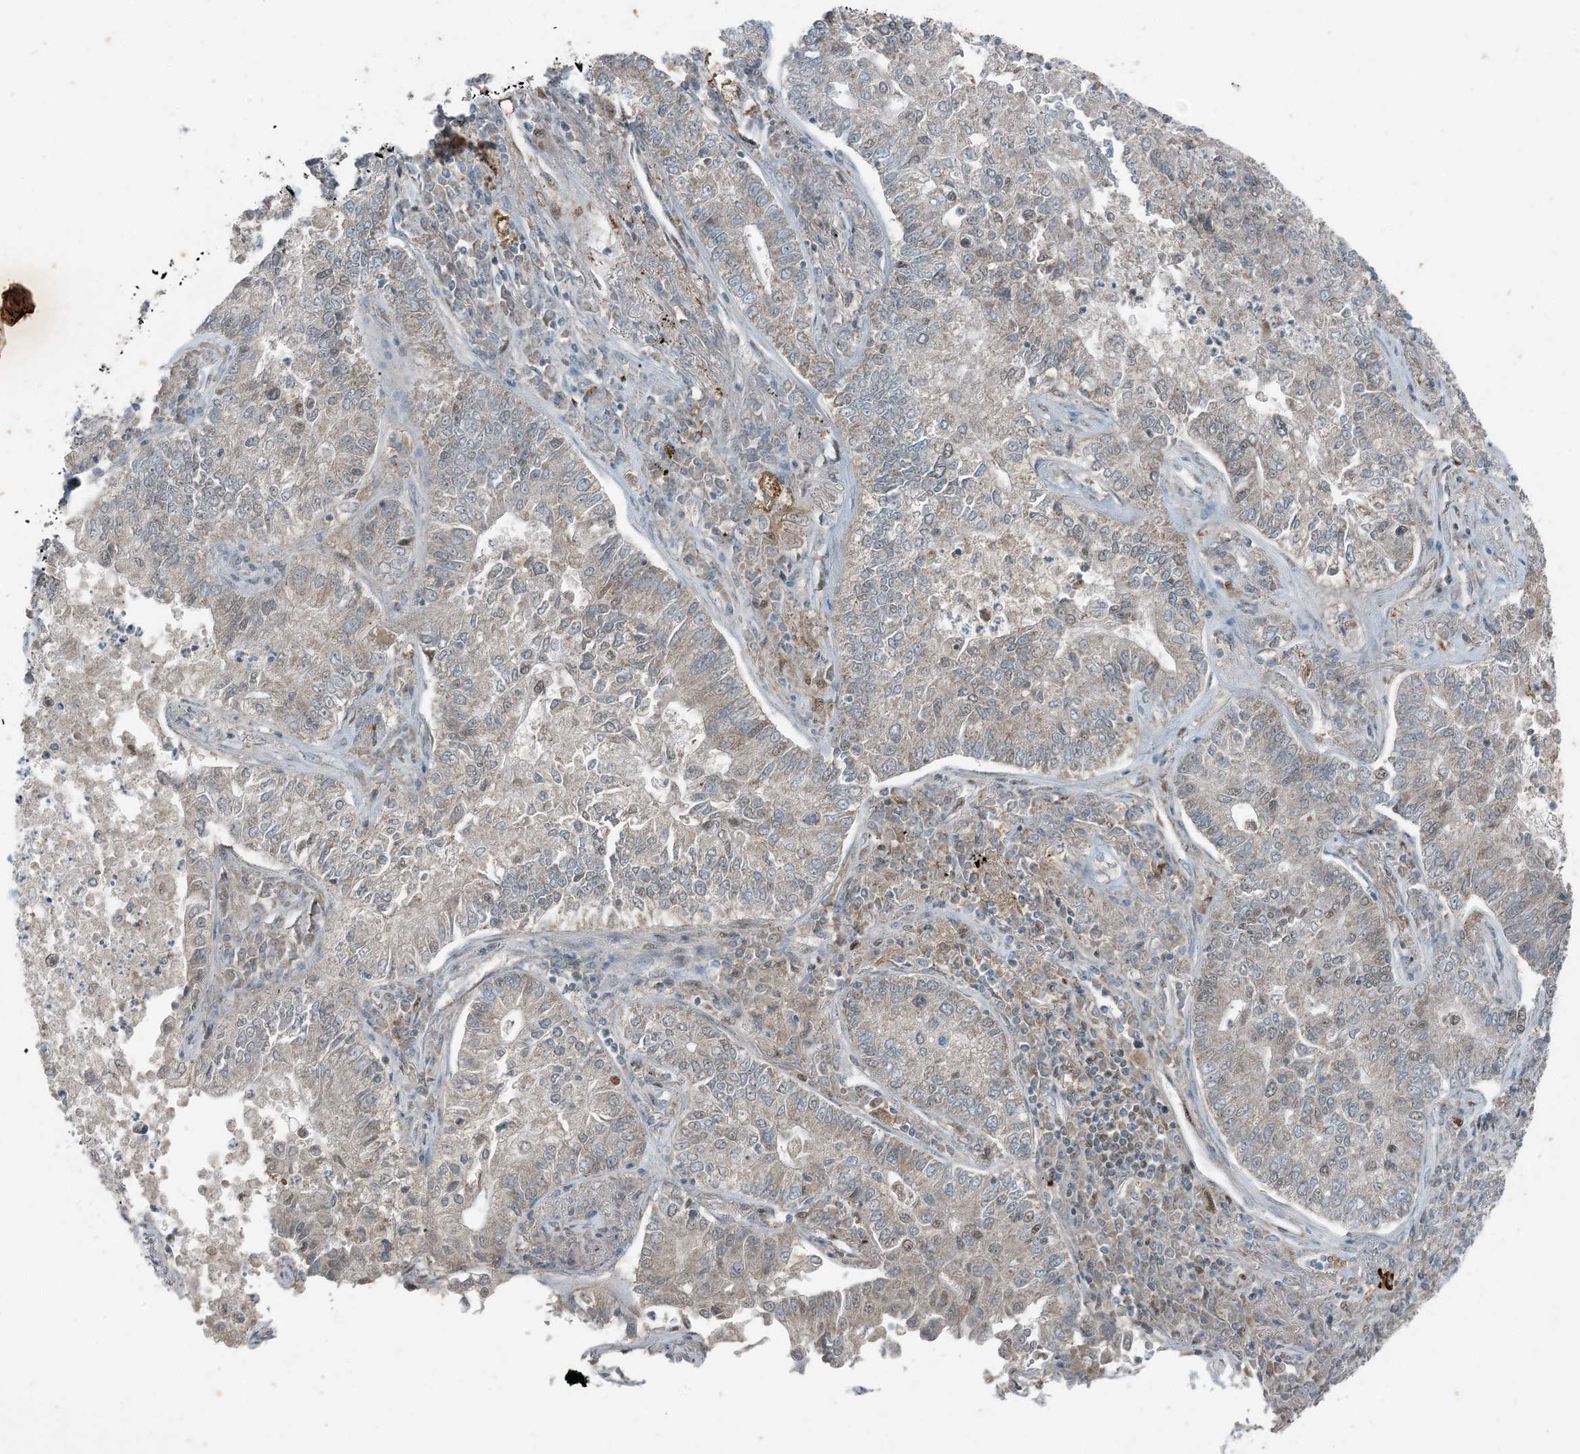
{"staining": {"intensity": "weak", "quantity": "<25%", "location": "cytoplasmic/membranous"}, "tissue": "lung cancer", "cell_type": "Tumor cells", "image_type": "cancer", "snomed": [{"axis": "morphology", "description": "Adenocarcinoma, NOS"}, {"axis": "topography", "description": "Lung"}], "caption": "Tumor cells show no significant protein expression in lung cancer. (IHC, brightfield microscopy, high magnification).", "gene": "TADA2B", "patient": {"sex": "male", "age": 49}}